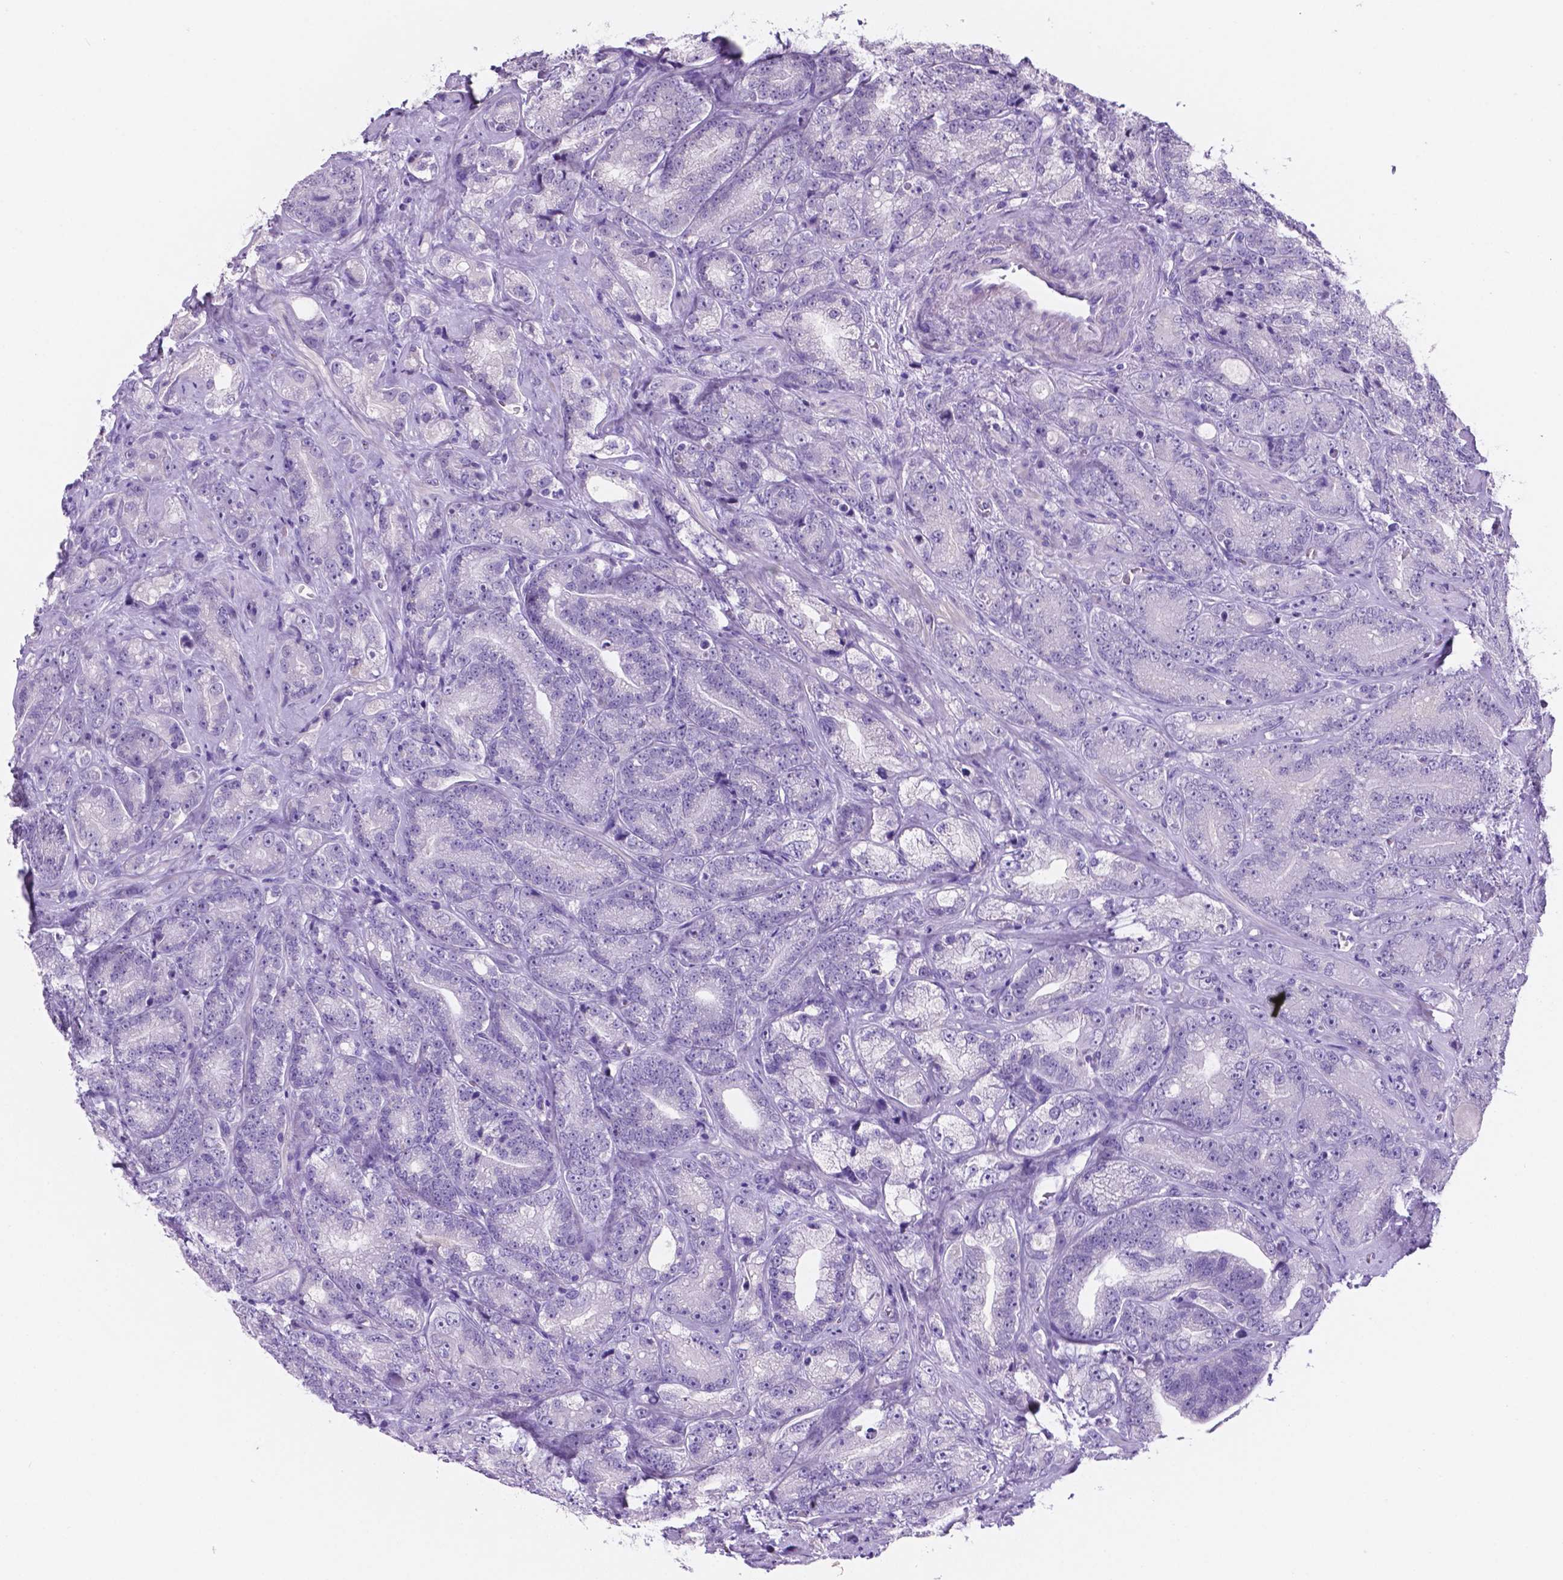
{"staining": {"intensity": "negative", "quantity": "none", "location": "none"}, "tissue": "prostate cancer", "cell_type": "Tumor cells", "image_type": "cancer", "snomed": [{"axis": "morphology", "description": "Adenocarcinoma, NOS"}, {"axis": "topography", "description": "Prostate"}], "caption": "A high-resolution image shows immunohistochemistry staining of prostate adenocarcinoma, which shows no significant staining in tumor cells. The staining is performed using DAB brown chromogen with nuclei counter-stained in using hematoxylin.", "gene": "EBLN2", "patient": {"sex": "male", "age": 63}}